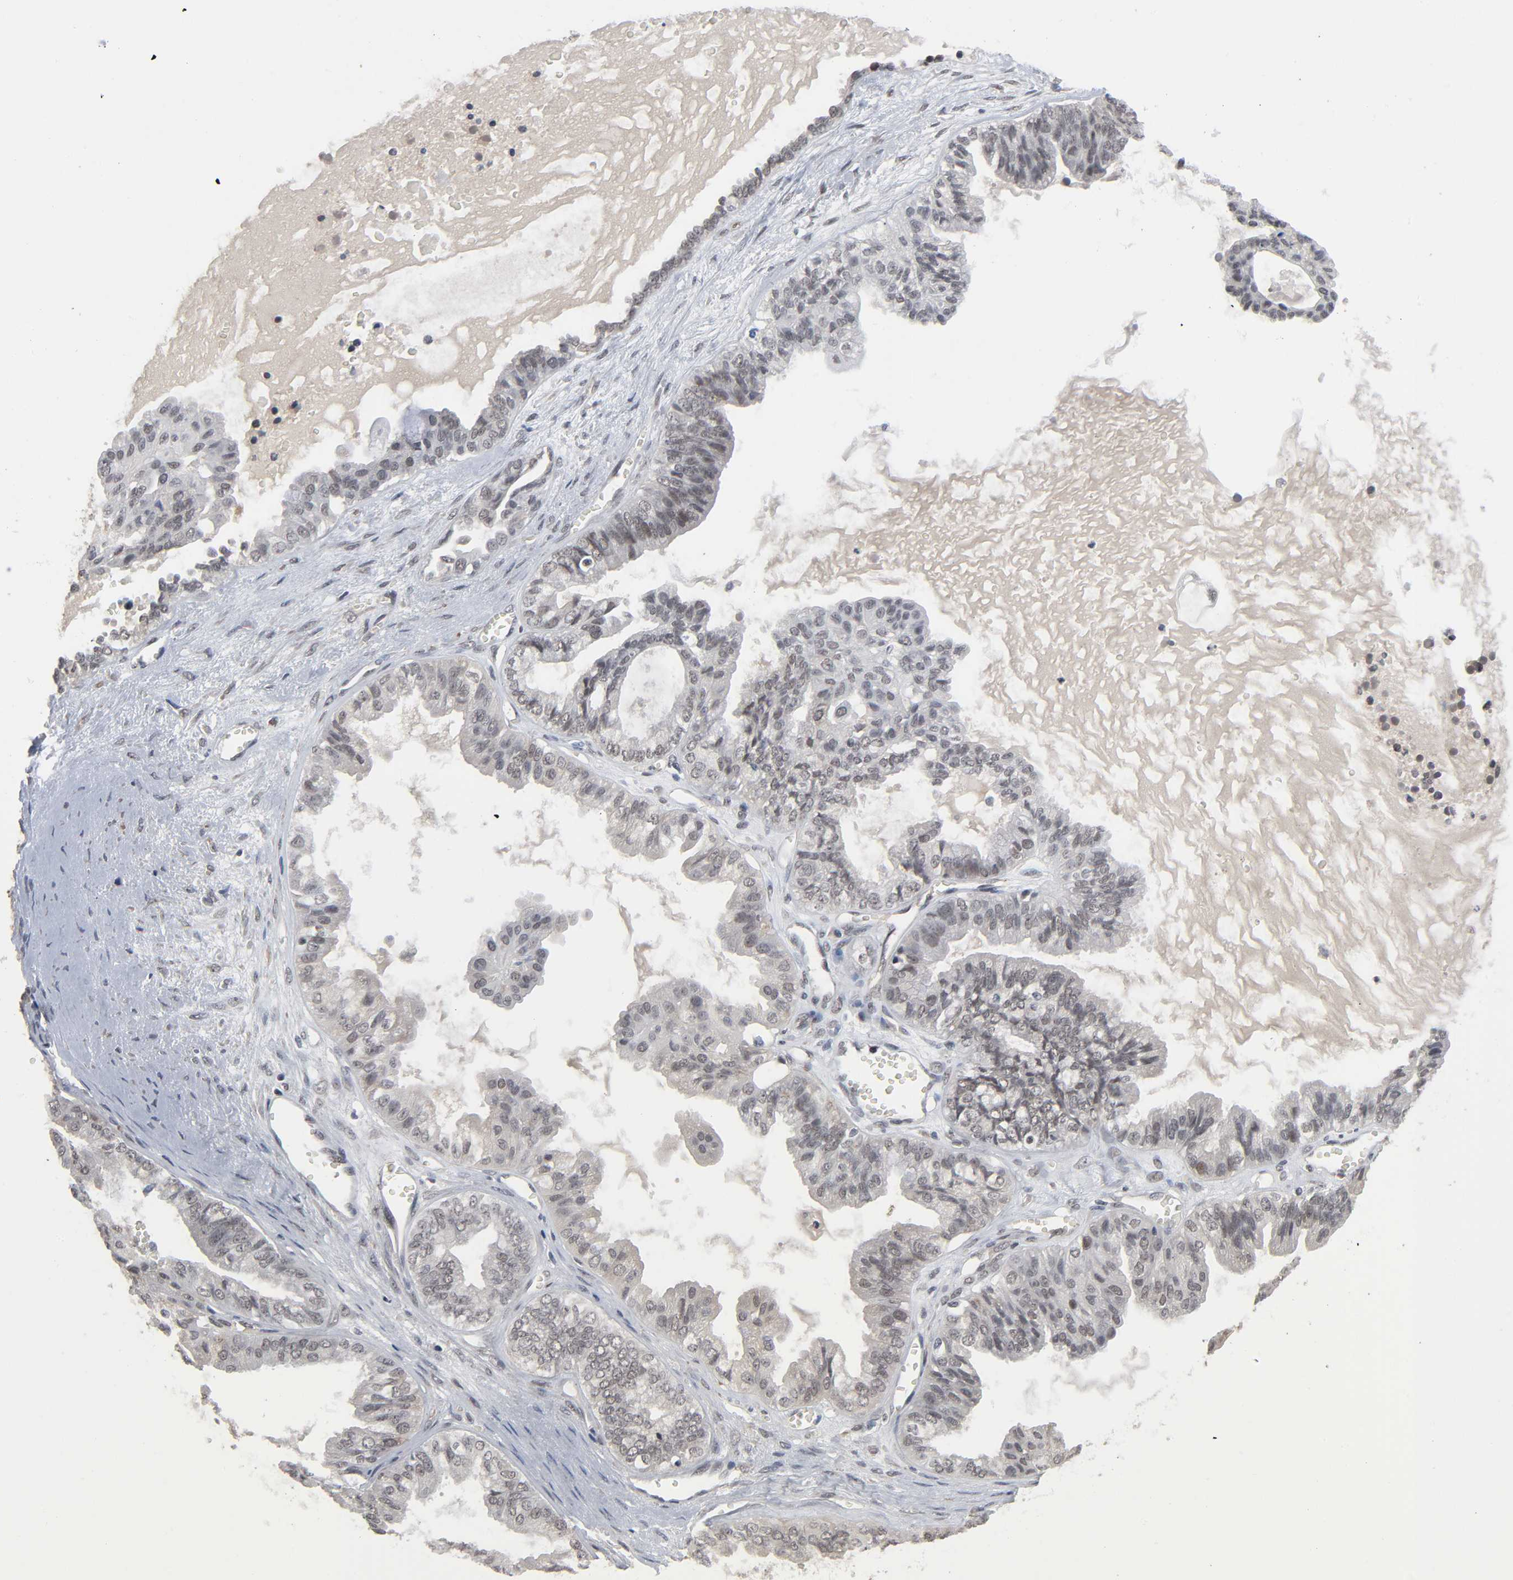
{"staining": {"intensity": "weak", "quantity": "25%-75%", "location": "cytoplasmic/membranous,nuclear"}, "tissue": "ovarian cancer", "cell_type": "Tumor cells", "image_type": "cancer", "snomed": [{"axis": "morphology", "description": "Carcinoma, NOS"}, {"axis": "morphology", "description": "Carcinoma, endometroid"}, {"axis": "topography", "description": "Ovary"}], "caption": "An IHC micrograph of tumor tissue is shown. Protein staining in brown labels weak cytoplasmic/membranous and nuclear positivity in ovarian cancer (carcinoma) within tumor cells.", "gene": "ZNF384", "patient": {"sex": "female", "age": 50}}